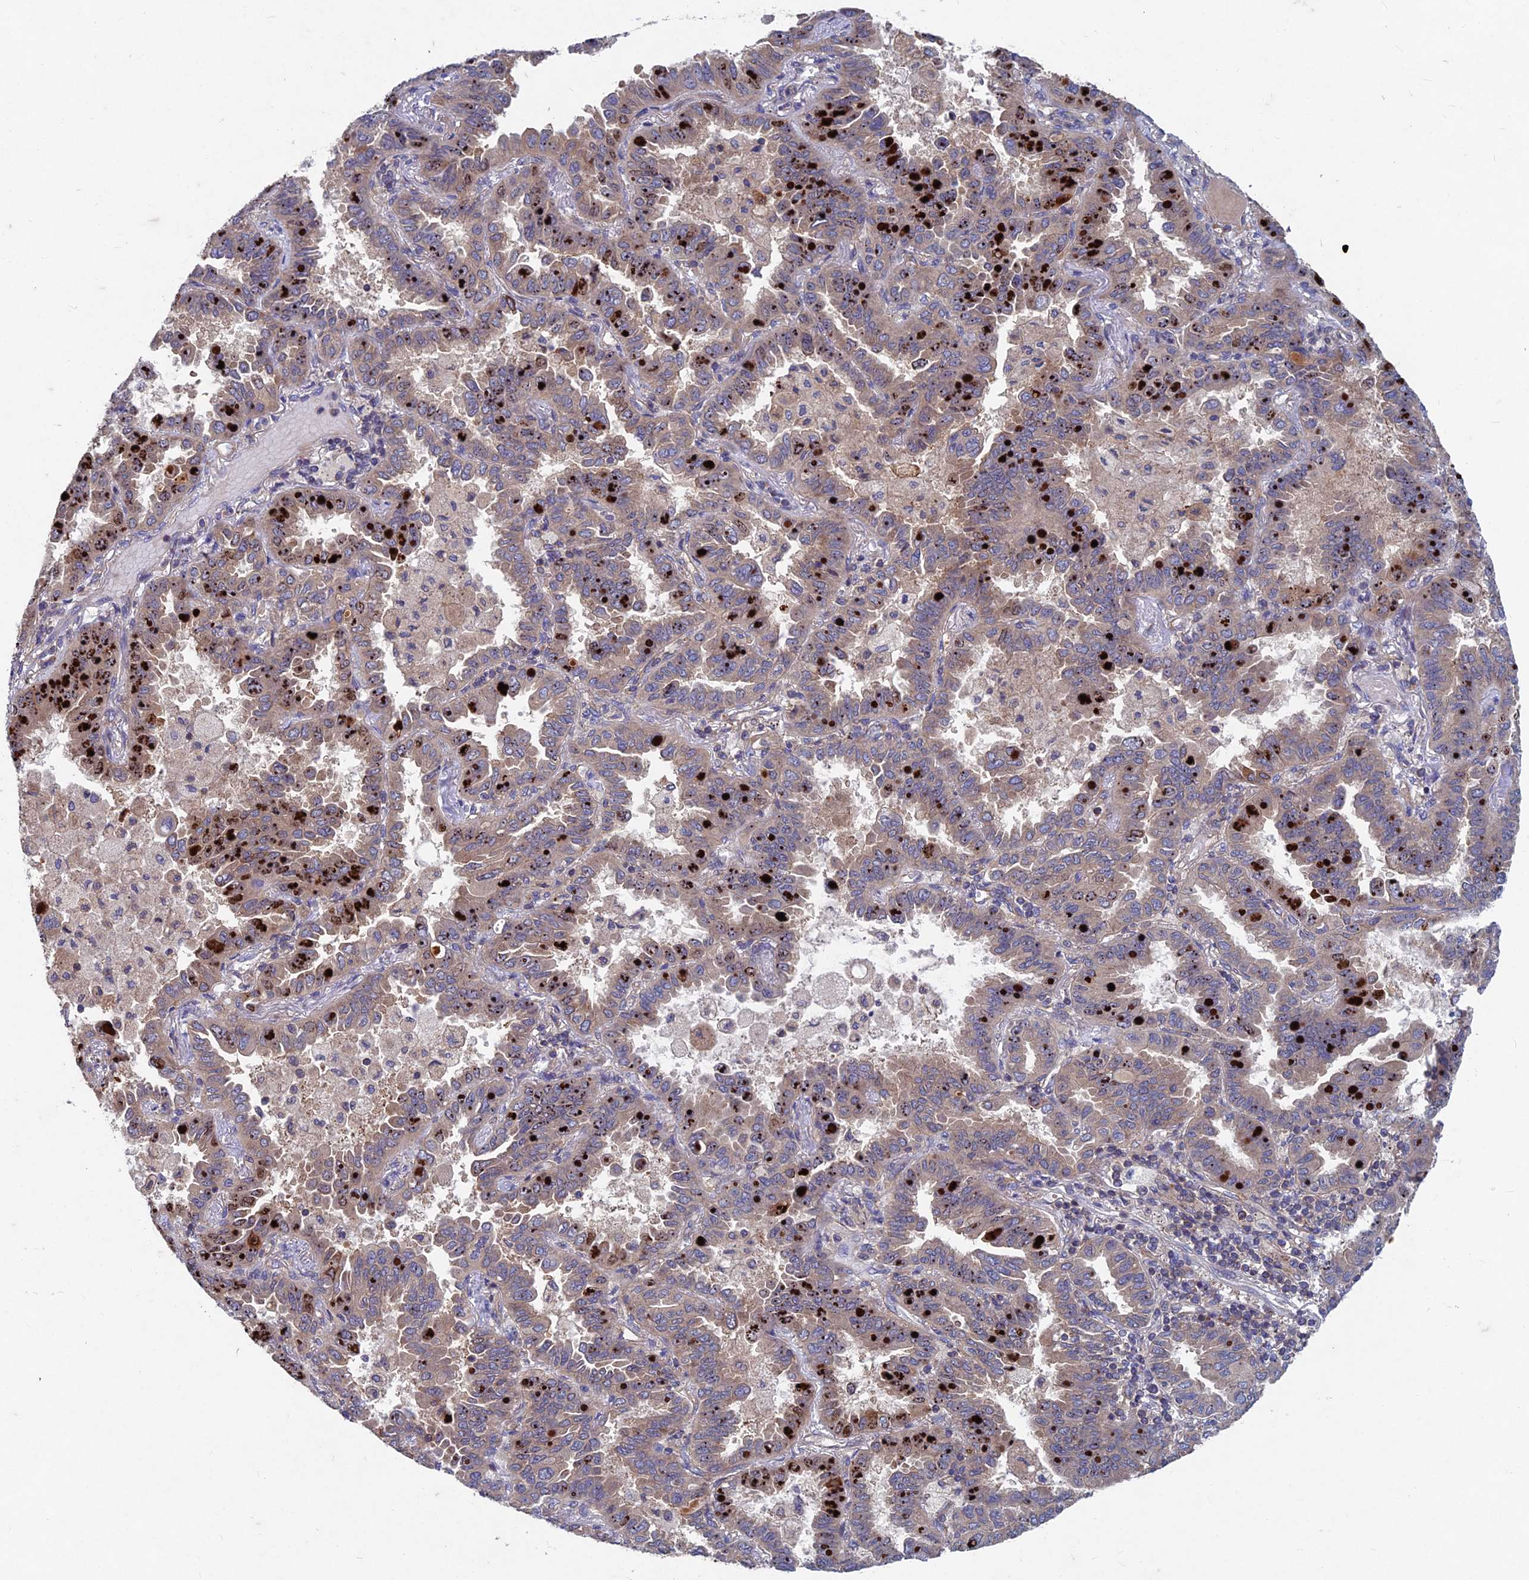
{"staining": {"intensity": "weak", "quantity": ">75%", "location": "cytoplasmic/membranous"}, "tissue": "lung cancer", "cell_type": "Tumor cells", "image_type": "cancer", "snomed": [{"axis": "morphology", "description": "Adenocarcinoma, NOS"}, {"axis": "topography", "description": "Lung"}], "caption": "Adenocarcinoma (lung) was stained to show a protein in brown. There is low levels of weak cytoplasmic/membranous positivity in approximately >75% of tumor cells.", "gene": "NCAPG", "patient": {"sex": "male", "age": 64}}